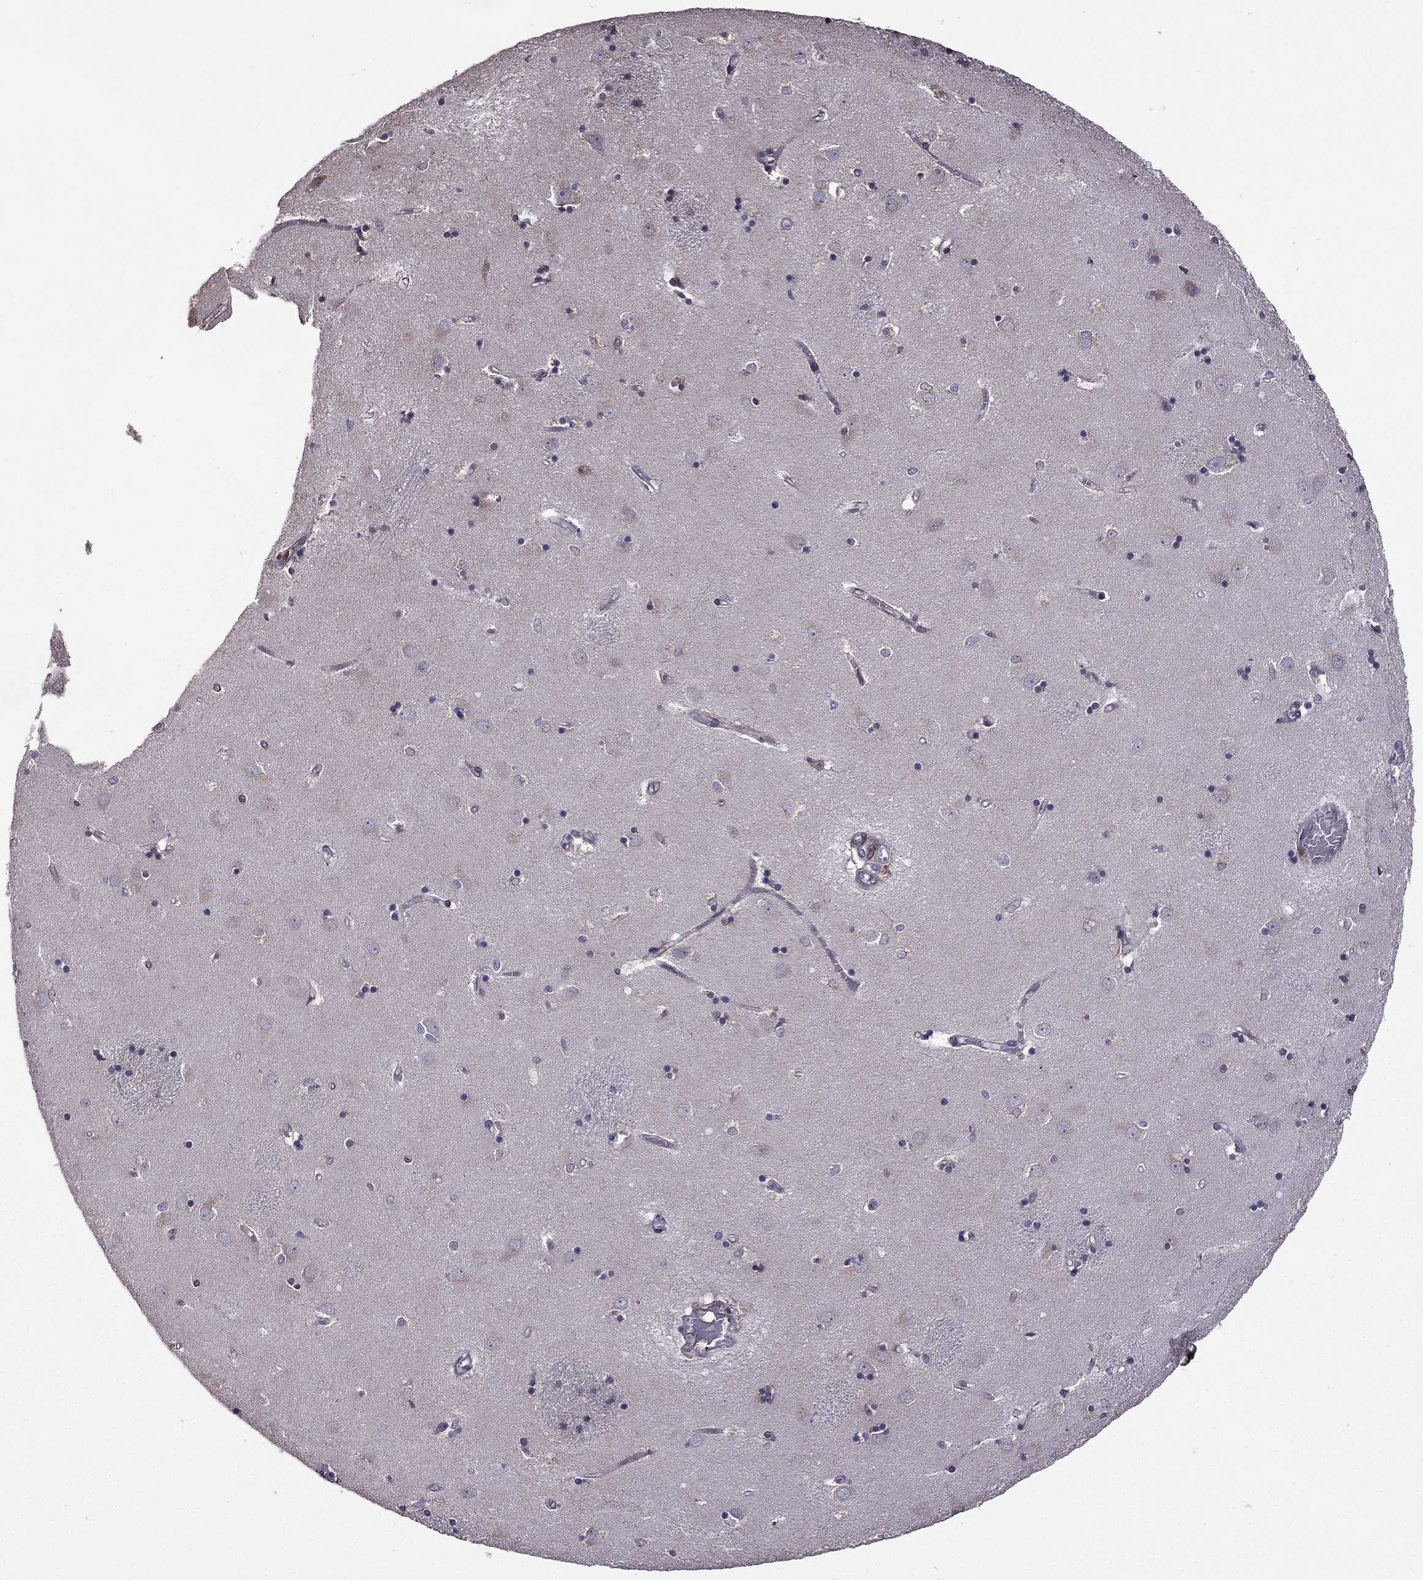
{"staining": {"intensity": "negative", "quantity": "none", "location": "none"}, "tissue": "caudate", "cell_type": "Glial cells", "image_type": "normal", "snomed": [{"axis": "morphology", "description": "Normal tissue, NOS"}, {"axis": "topography", "description": "Lateral ventricle wall"}], "caption": "Glial cells are negative for protein expression in normal human caudate. (Stains: DAB immunohistochemistry with hematoxylin counter stain, Microscopy: brightfield microscopy at high magnification).", "gene": "IKBIP", "patient": {"sex": "male", "age": 54}}